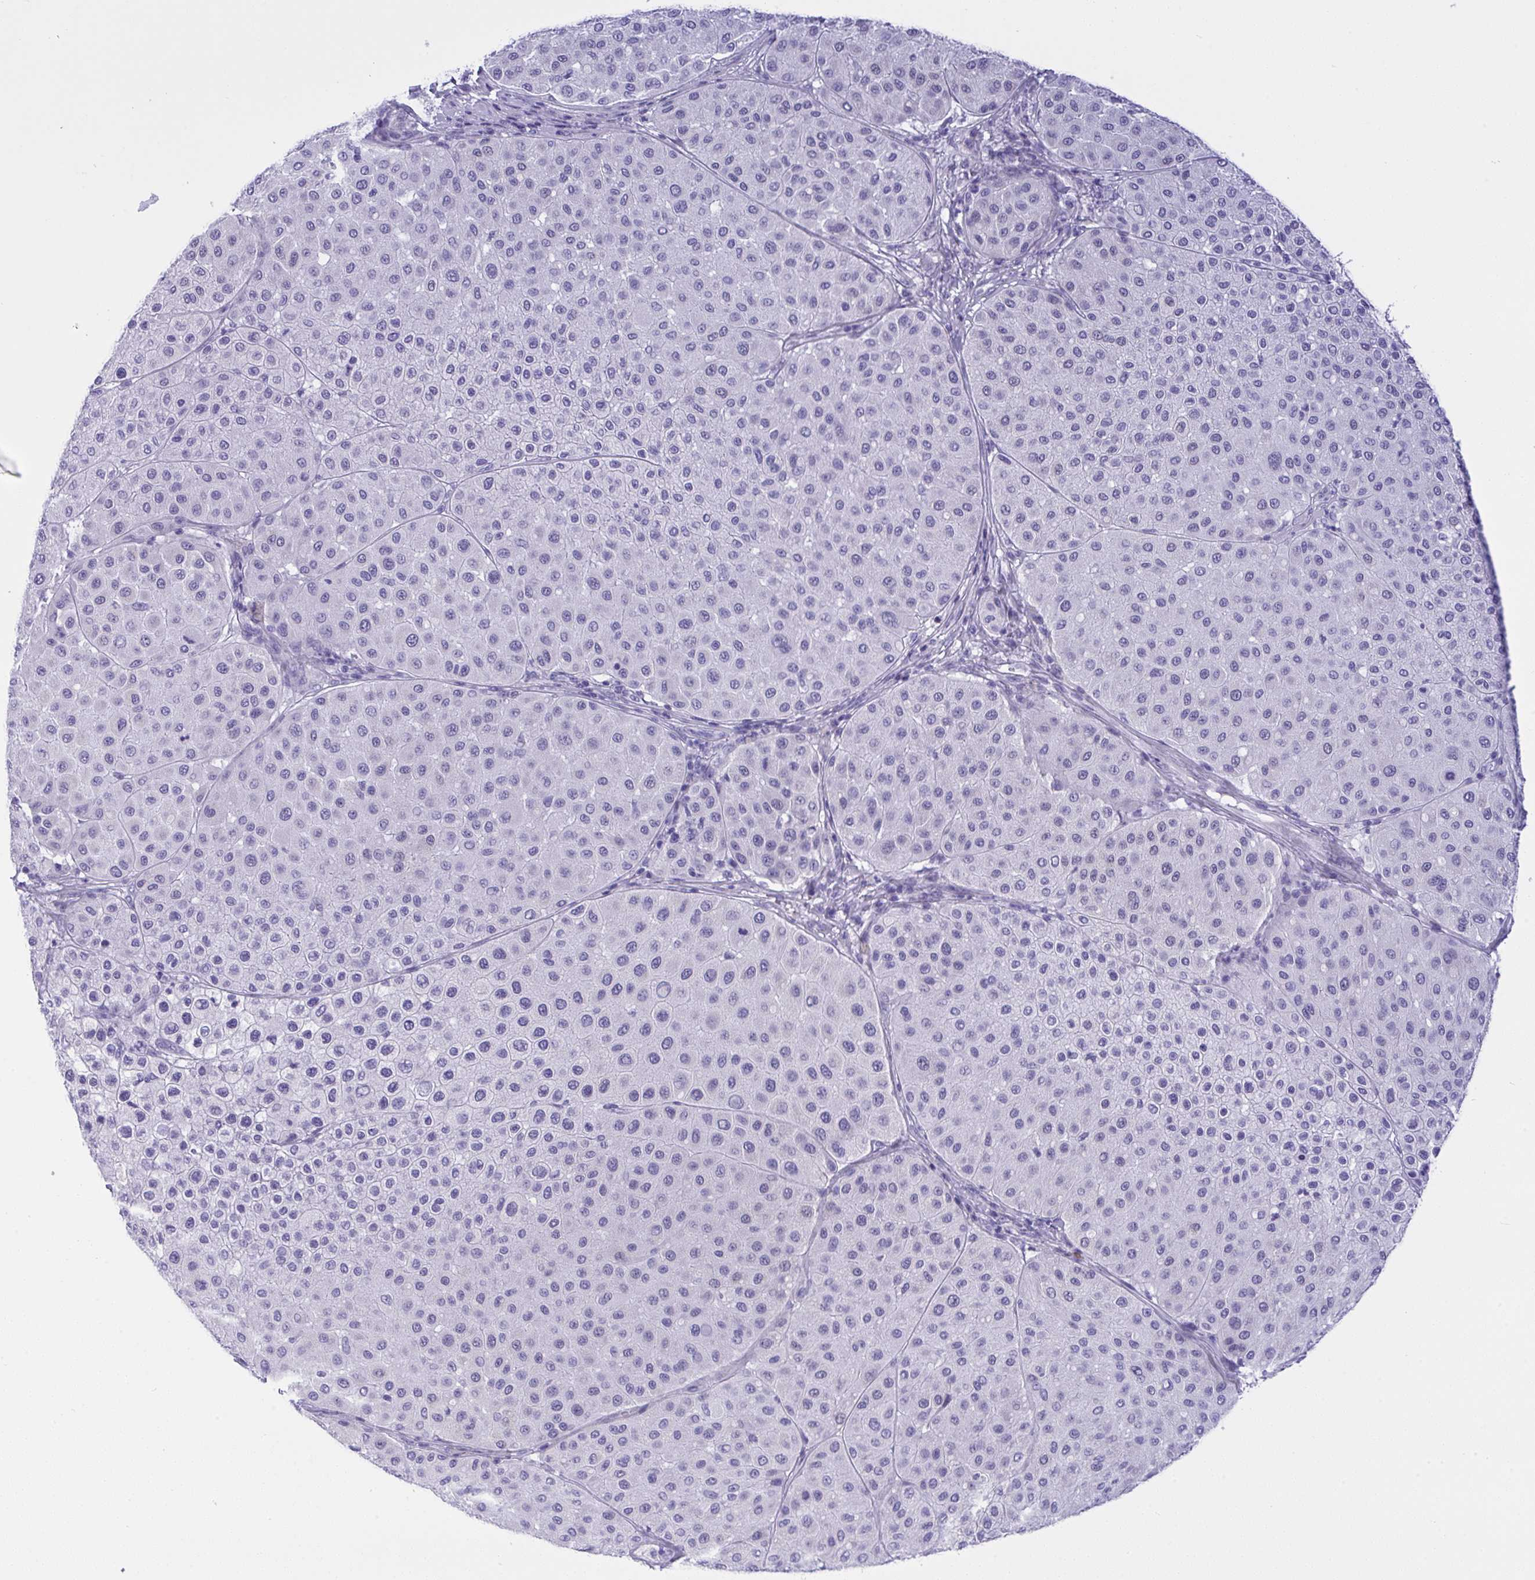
{"staining": {"intensity": "negative", "quantity": "none", "location": "none"}, "tissue": "melanoma", "cell_type": "Tumor cells", "image_type": "cancer", "snomed": [{"axis": "morphology", "description": "Malignant melanoma, Metastatic site"}, {"axis": "topography", "description": "Smooth muscle"}], "caption": "Immunohistochemistry micrograph of human malignant melanoma (metastatic site) stained for a protein (brown), which displays no expression in tumor cells.", "gene": "YBX2", "patient": {"sex": "male", "age": 41}}